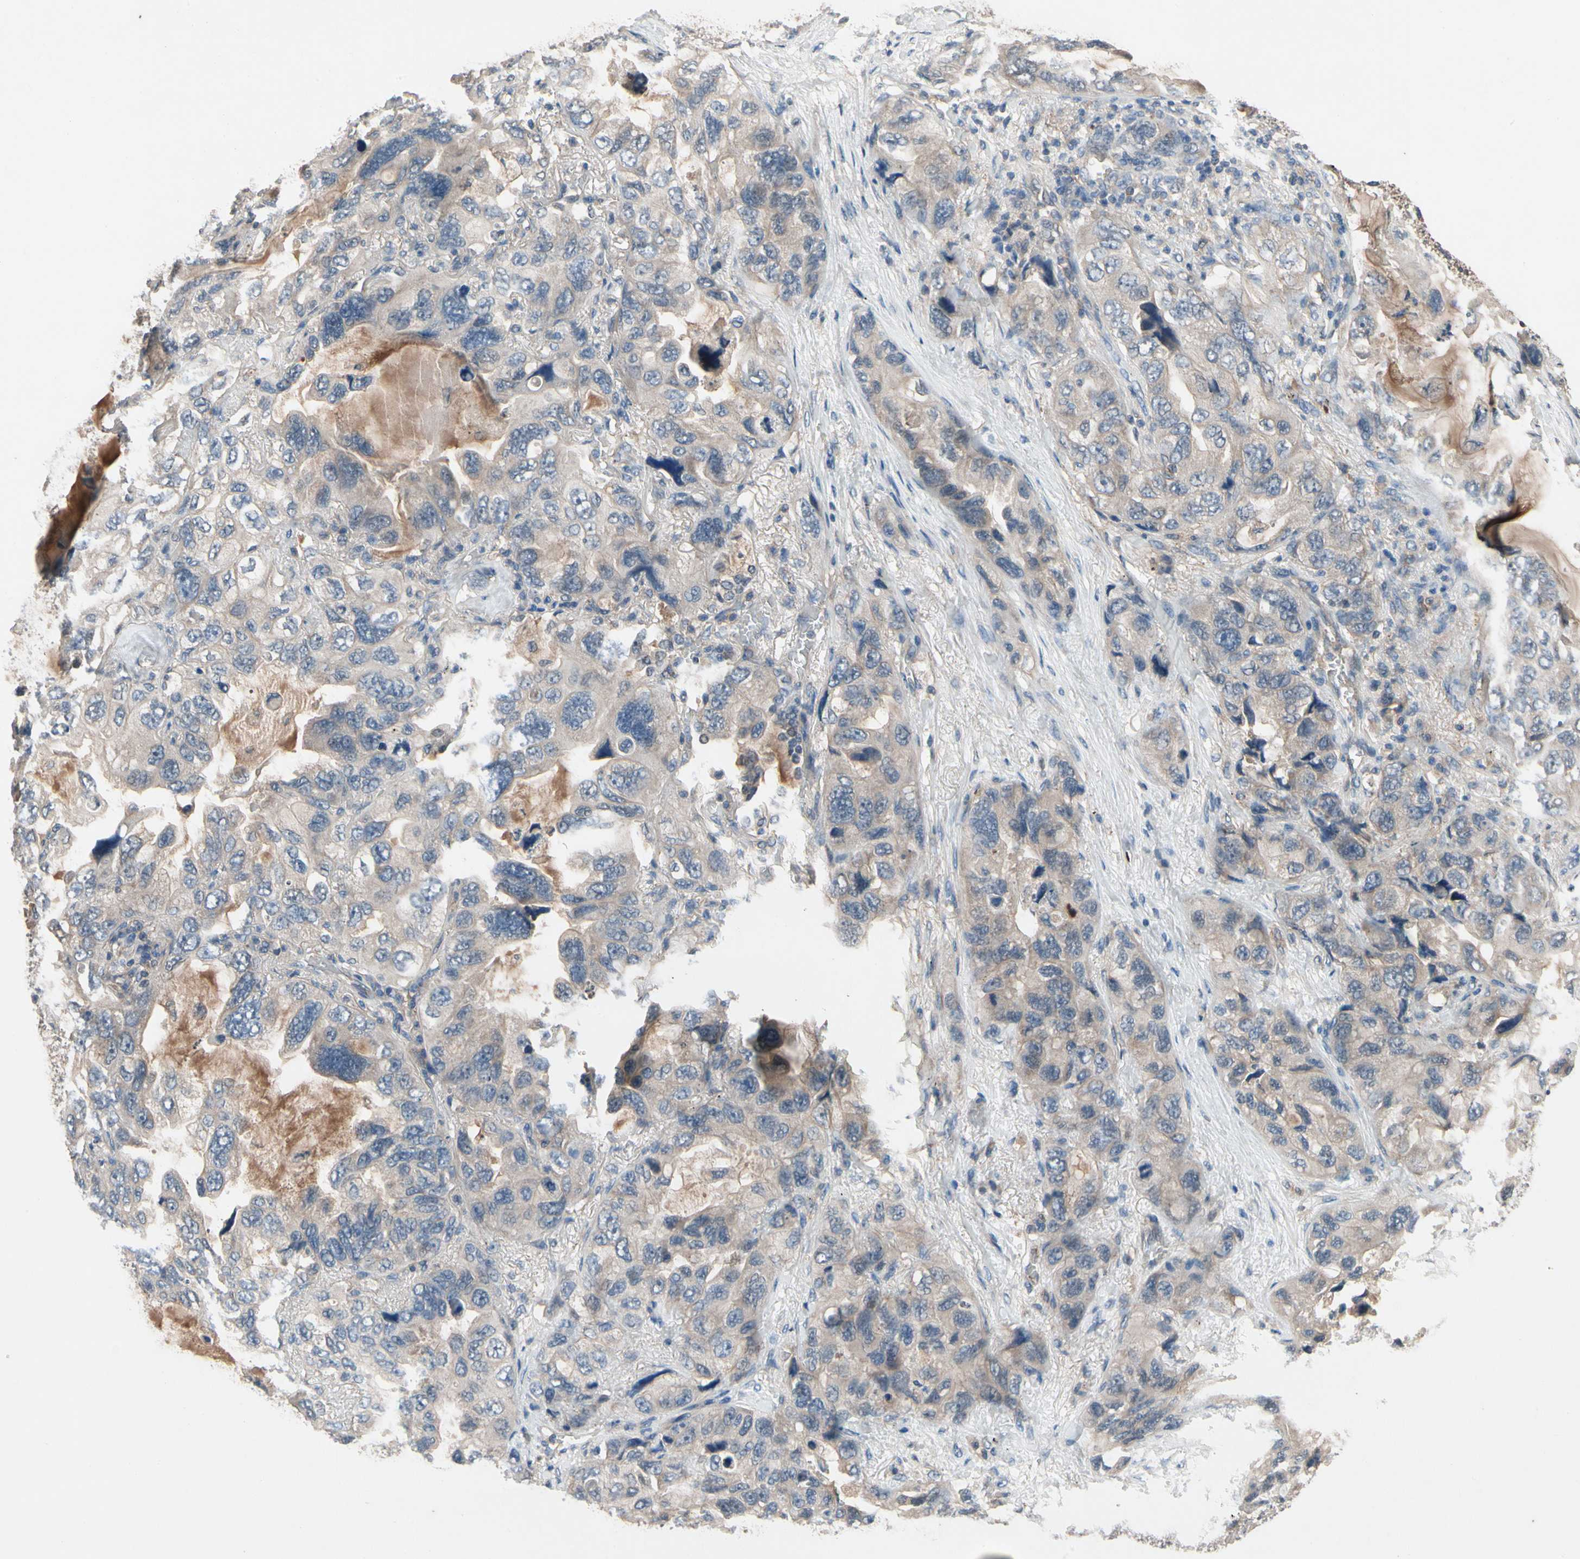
{"staining": {"intensity": "weak", "quantity": "25%-75%", "location": "cytoplasmic/membranous"}, "tissue": "lung cancer", "cell_type": "Tumor cells", "image_type": "cancer", "snomed": [{"axis": "morphology", "description": "Squamous cell carcinoma, NOS"}, {"axis": "topography", "description": "Lung"}], "caption": "Immunohistochemistry (IHC) (DAB) staining of lung cancer shows weak cytoplasmic/membranous protein expression in about 25%-75% of tumor cells. Using DAB (brown) and hematoxylin (blue) stains, captured at high magnification using brightfield microscopy.", "gene": "IL1RL1", "patient": {"sex": "female", "age": 73}}